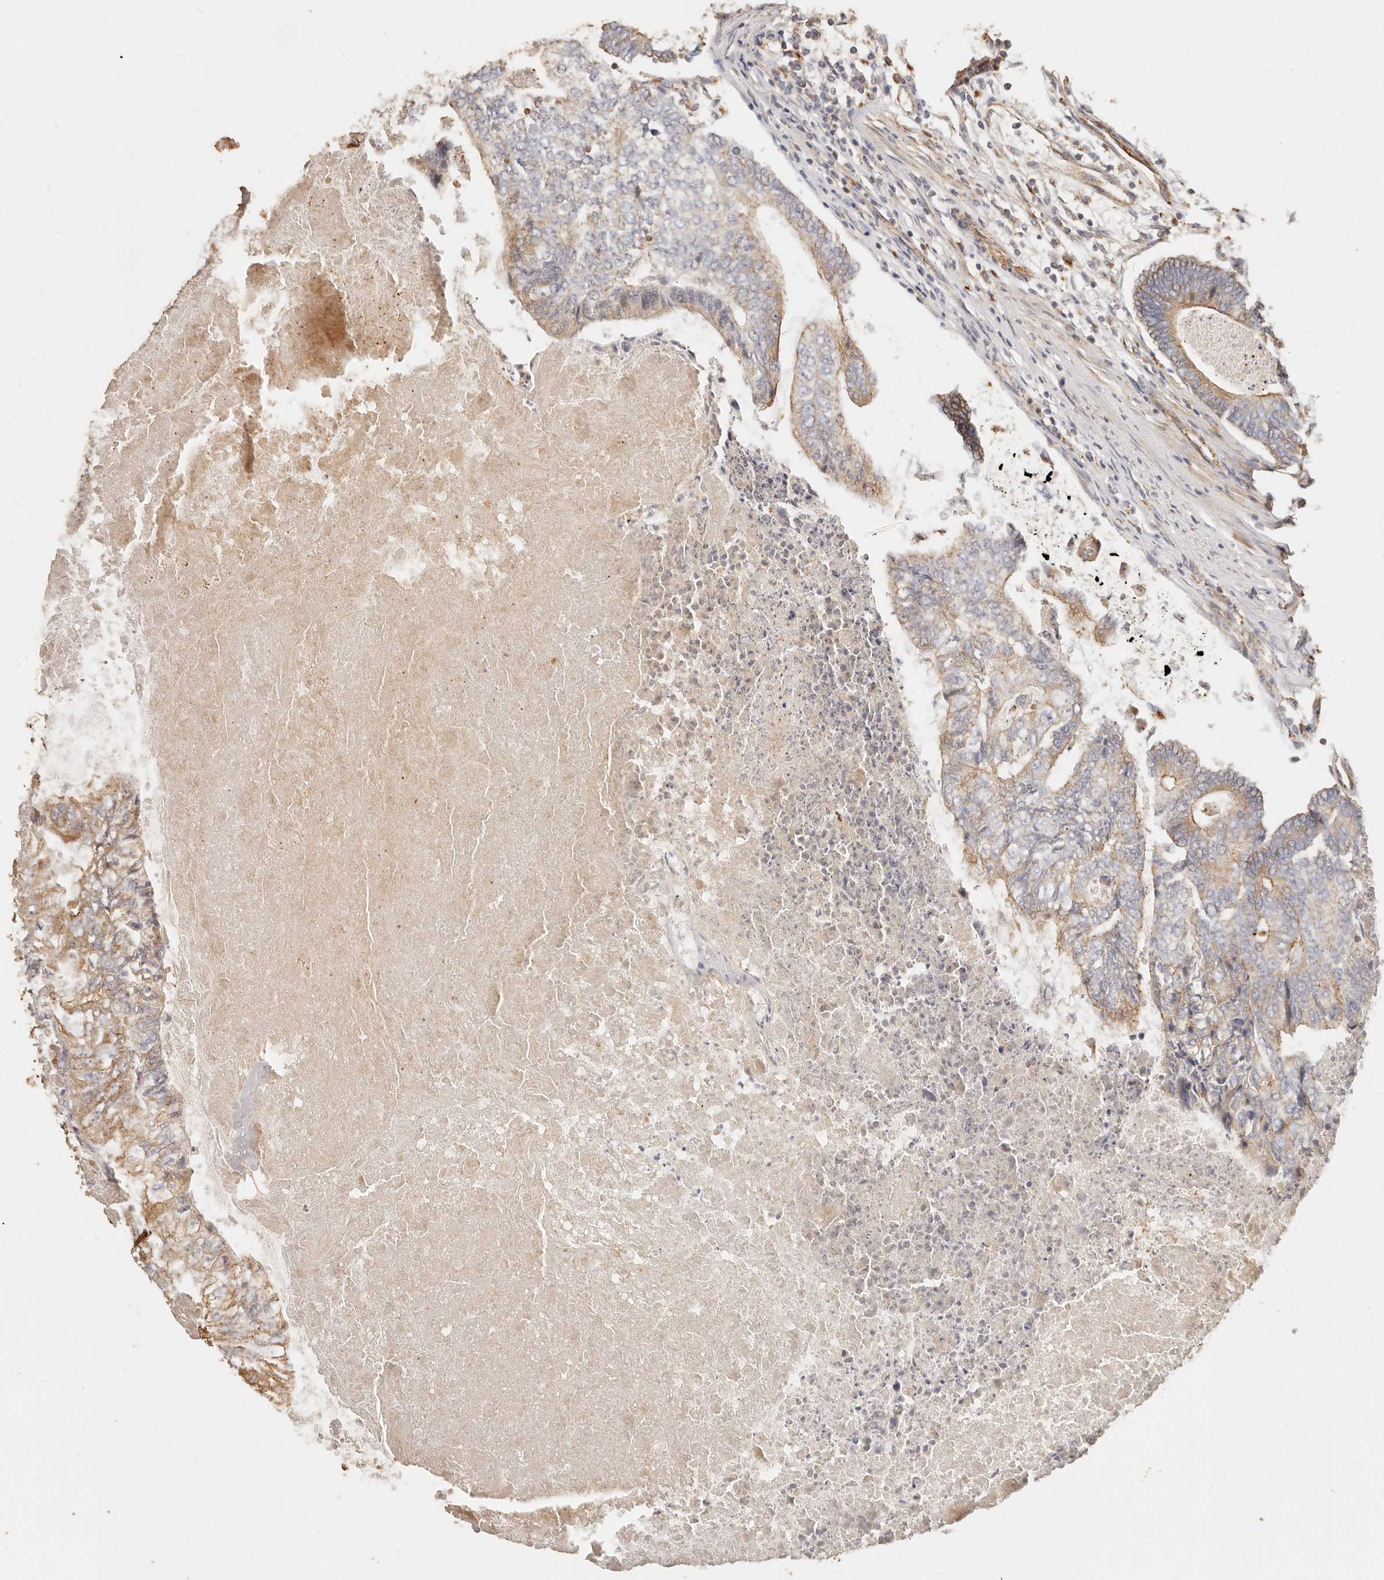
{"staining": {"intensity": "moderate", "quantity": "25%-75%", "location": "cytoplasmic/membranous"}, "tissue": "colorectal cancer", "cell_type": "Tumor cells", "image_type": "cancer", "snomed": [{"axis": "morphology", "description": "Adenocarcinoma, NOS"}, {"axis": "topography", "description": "Colon"}], "caption": "About 25%-75% of tumor cells in colorectal cancer exhibit moderate cytoplasmic/membranous protein expression as visualized by brown immunohistochemical staining.", "gene": "PTPN22", "patient": {"sex": "female", "age": 67}}